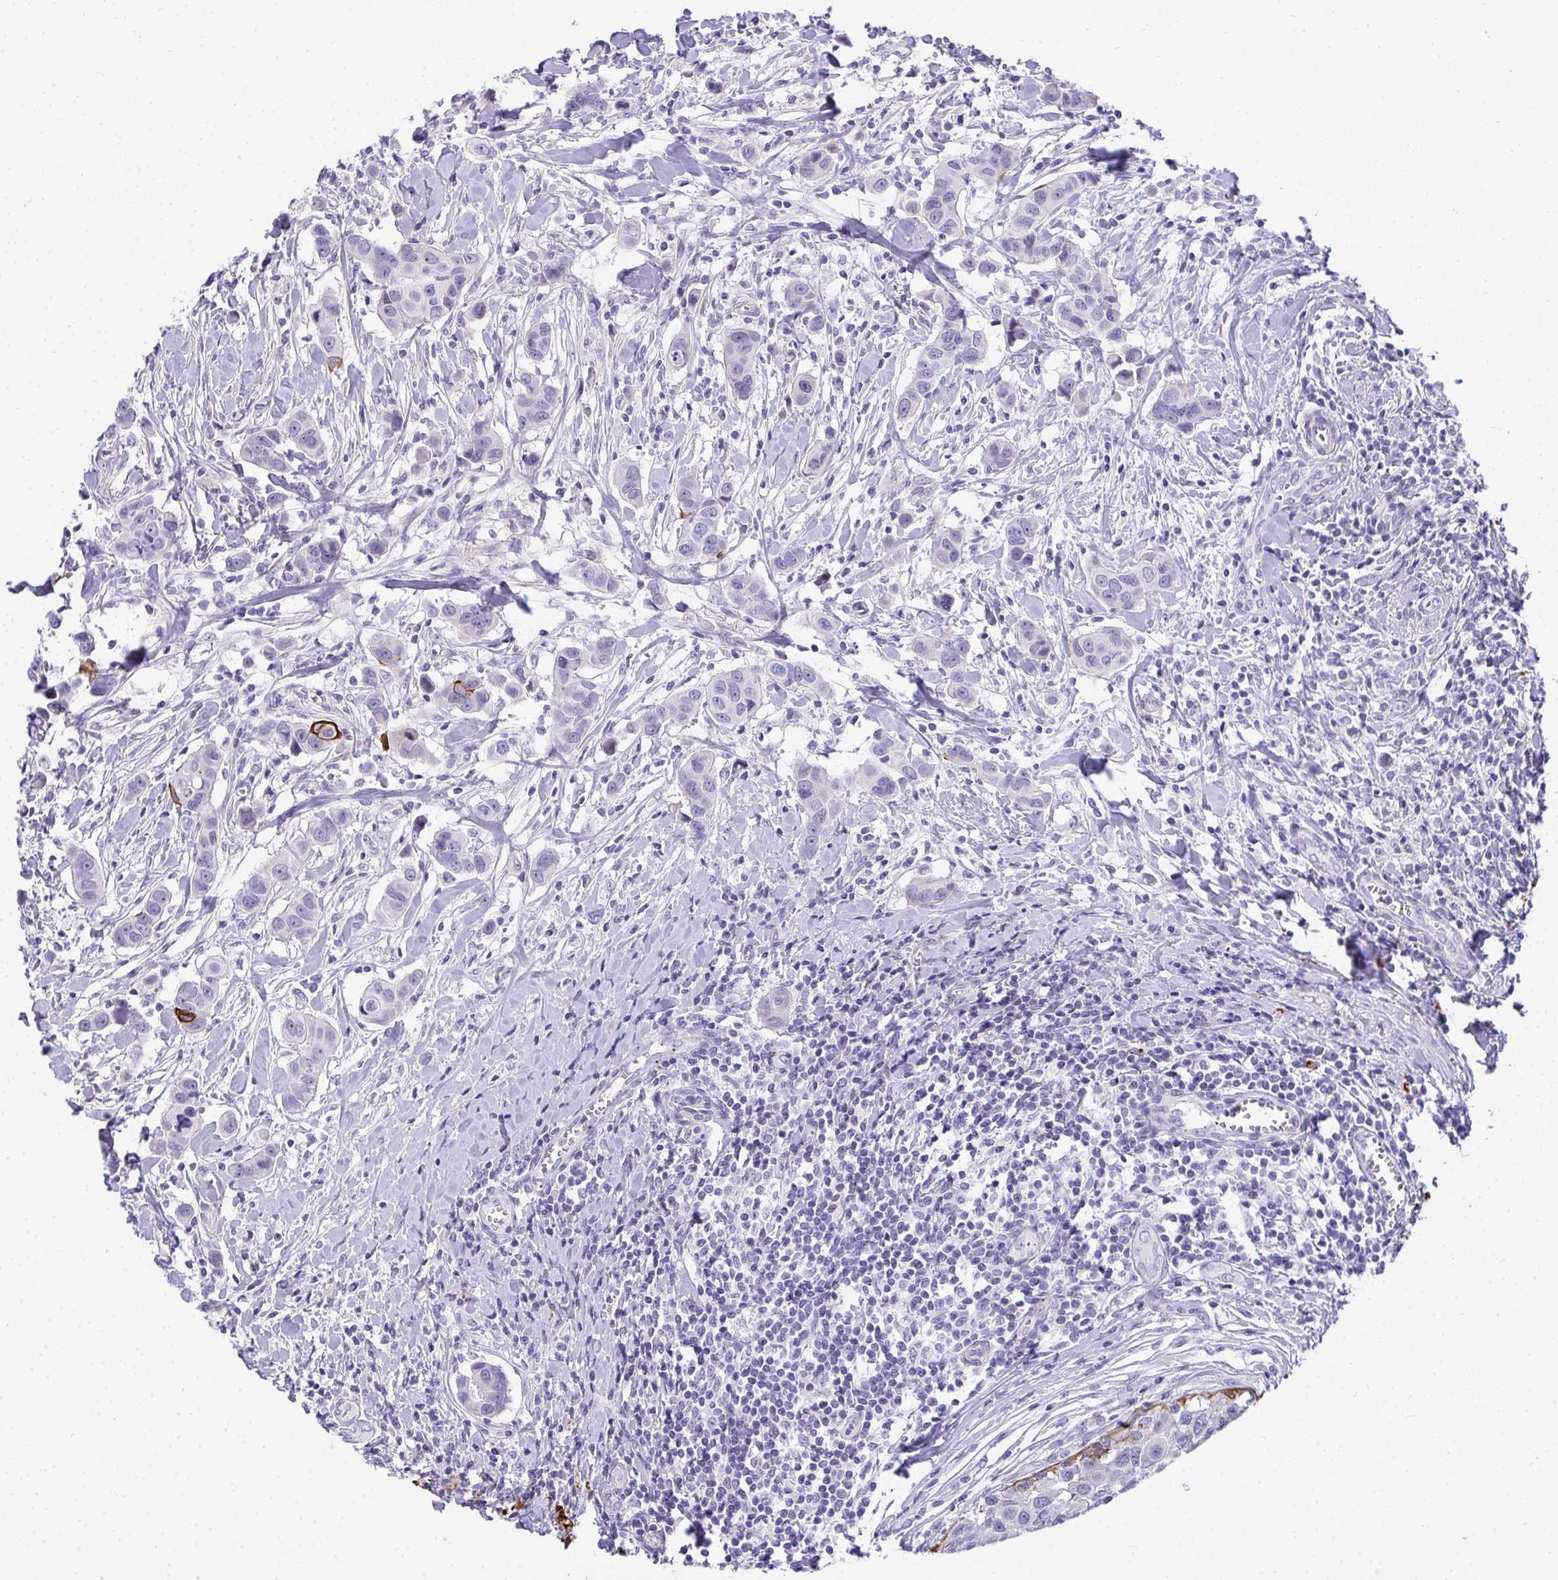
{"staining": {"intensity": "negative", "quantity": "none", "location": "none"}, "tissue": "breast cancer", "cell_type": "Tumor cells", "image_type": "cancer", "snomed": [{"axis": "morphology", "description": "Duct carcinoma"}, {"axis": "topography", "description": "Breast"}], "caption": "The image displays no significant positivity in tumor cells of breast cancer (intraductal carcinoma). (Immunohistochemistry, brightfield microscopy, high magnification).", "gene": "AK5", "patient": {"sex": "female", "age": 24}}